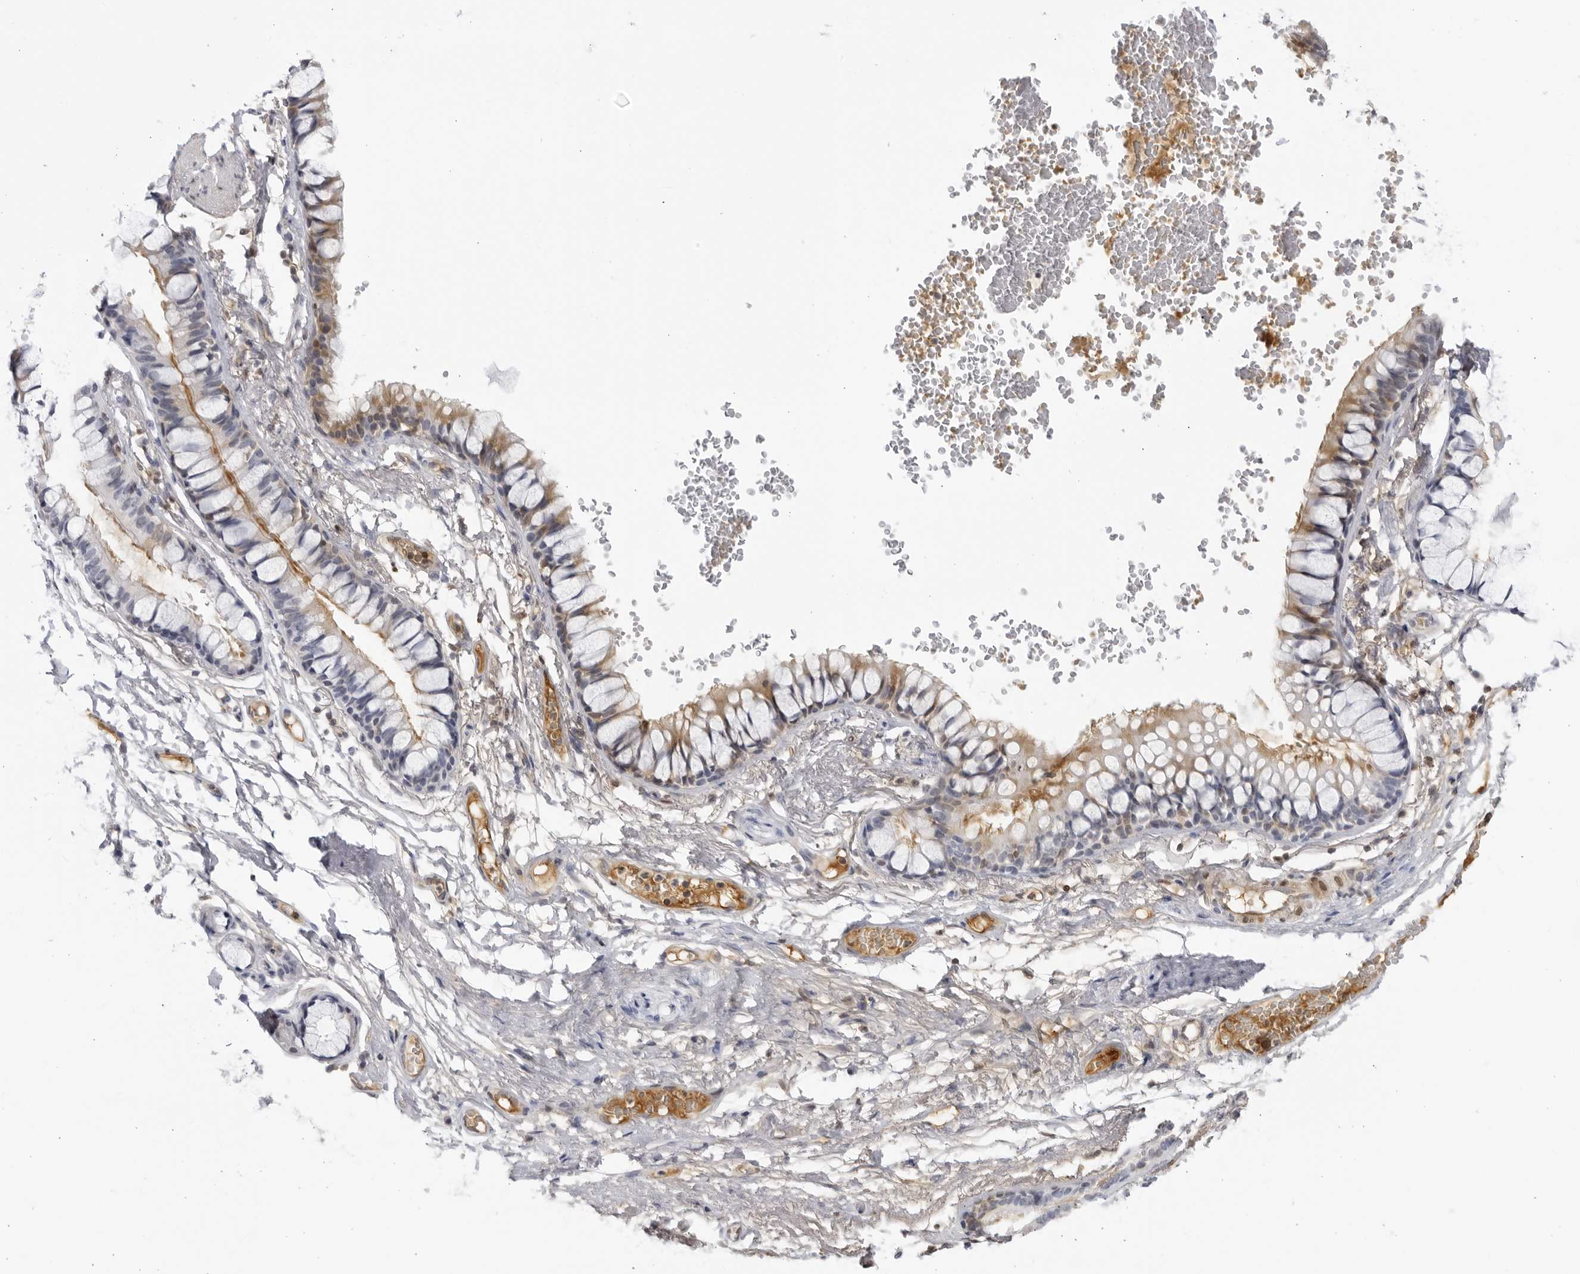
{"staining": {"intensity": "negative", "quantity": "none", "location": "none"}, "tissue": "adipose tissue", "cell_type": "Adipocytes", "image_type": "normal", "snomed": [{"axis": "morphology", "description": "Normal tissue, NOS"}, {"axis": "topography", "description": "Cartilage tissue"}, {"axis": "topography", "description": "Bronchus"}], "caption": "Immunohistochemistry (IHC) photomicrograph of unremarkable adipose tissue stained for a protein (brown), which shows no positivity in adipocytes.", "gene": "CNBD1", "patient": {"sex": "female", "age": 73}}